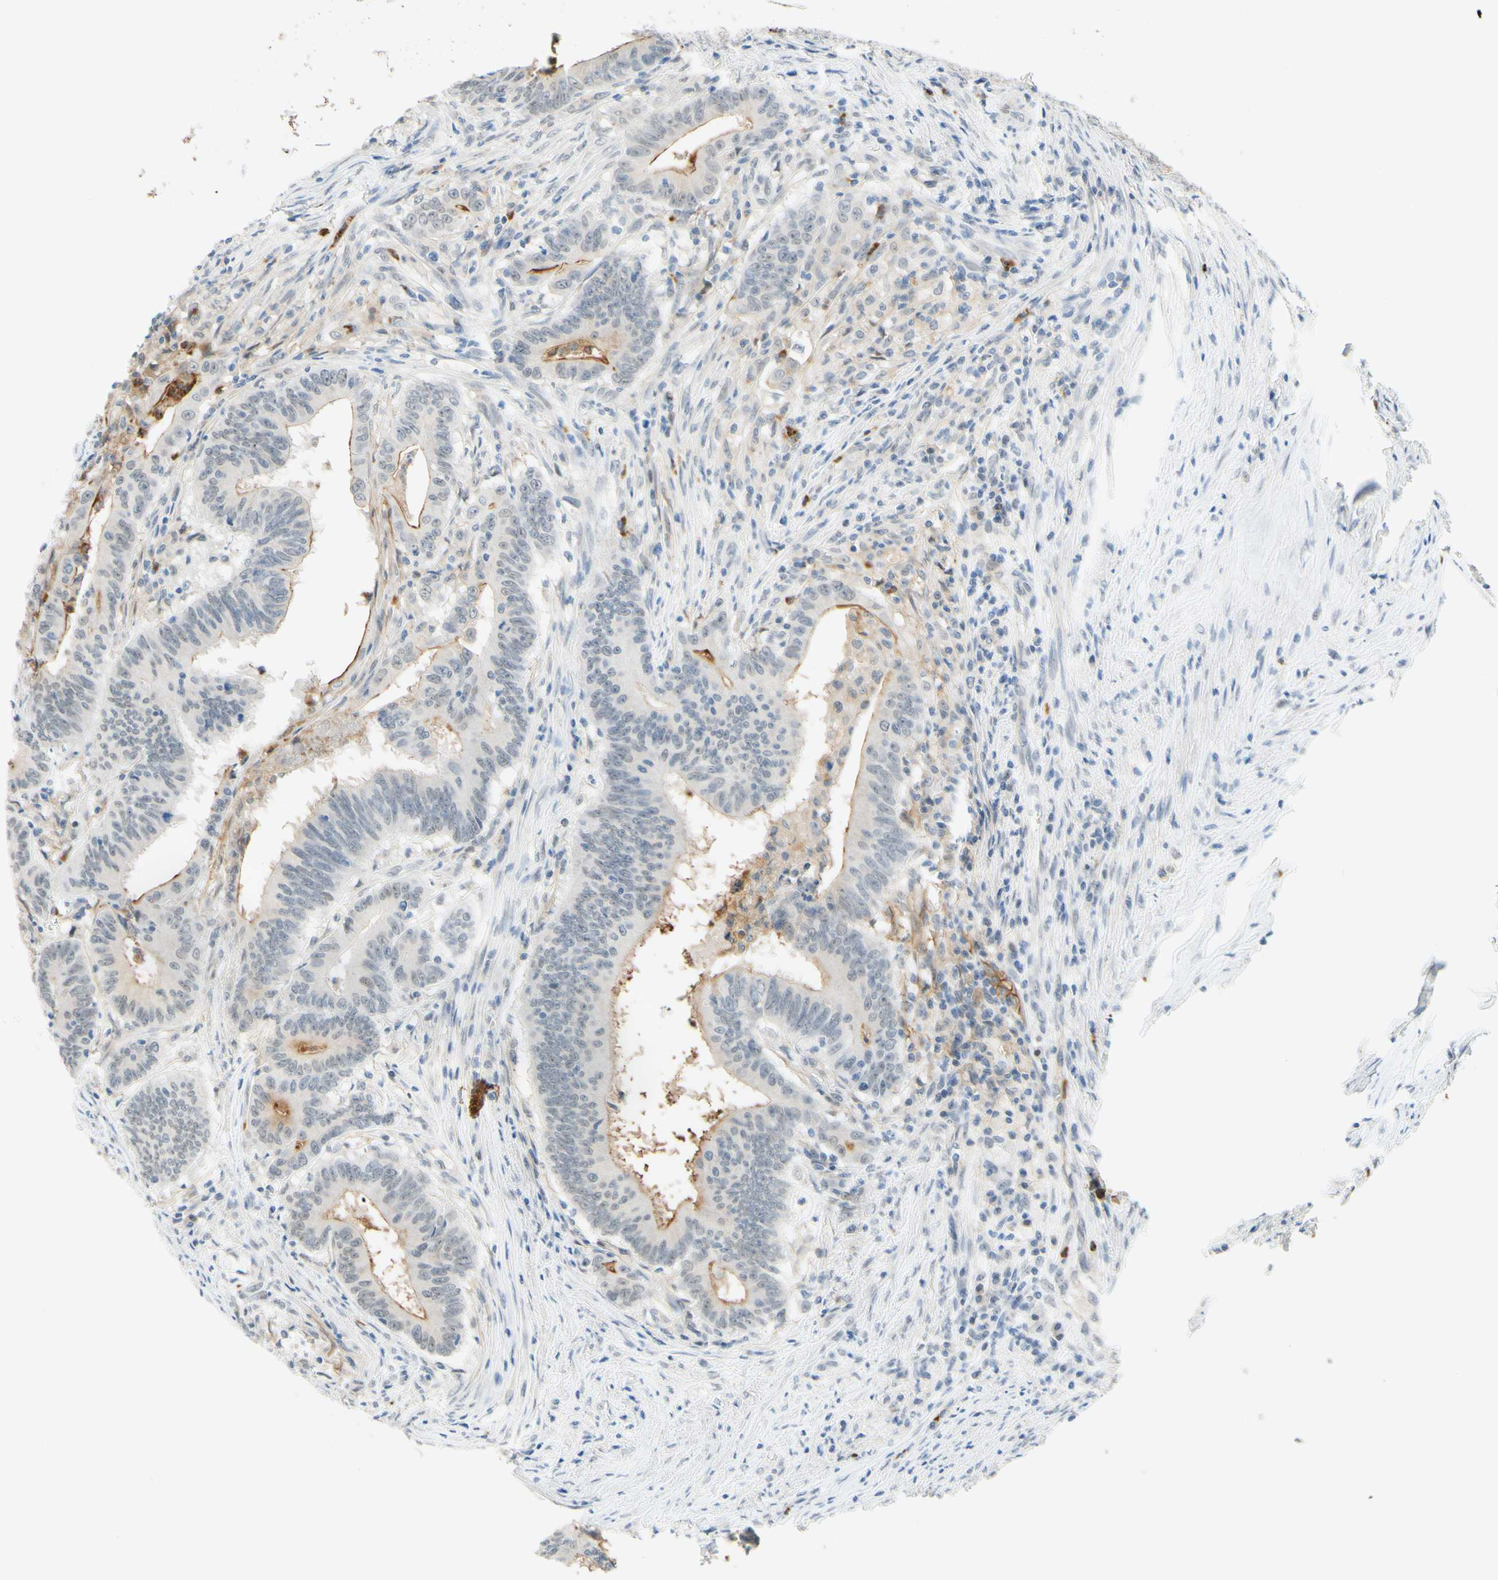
{"staining": {"intensity": "weak", "quantity": "<25%", "location": "cytoplasmic/membranous"}, "tissue": "colorectal cancer", "cell_type": "Tumor cells", "image_type": "cancer", "snomed": [{"axis": "morphology", "description": "Adenocarcinoma, NOS"}, {"axis": "topography", "description": "Colon"}], "caption": "Immunohistochemistry image of colorectal cancer stained for a protein (brown), which demonstrates no expression in tumor cells. (Immunohistochemistry (ihc), brightfield microscopy, high magnification).", "gene": "TREM2", "patient": {"sex": "male", "age": 45}}